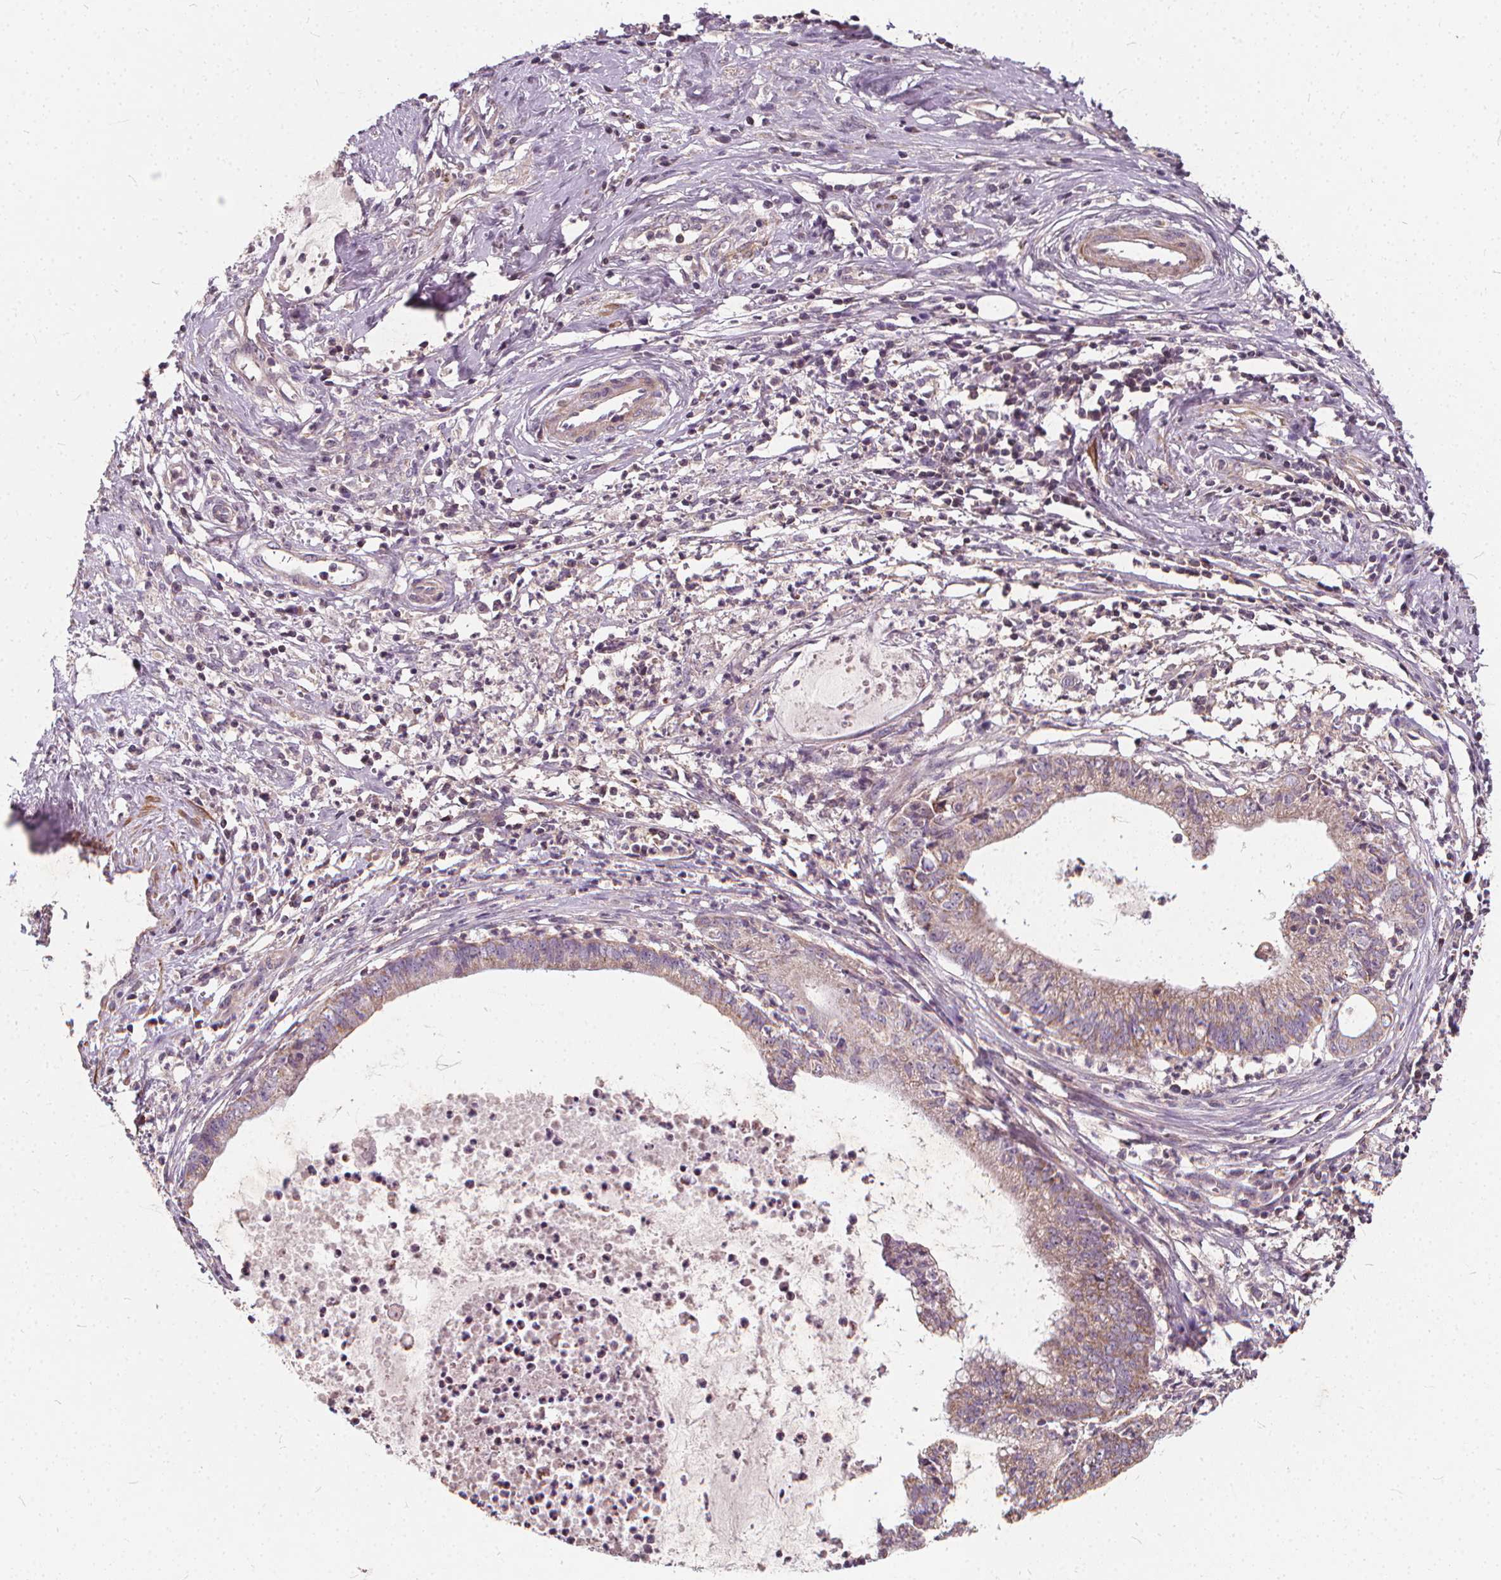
{"staining": {"intensity": "weak", "quantity": "25%-75%", "location": "cytoplasmic/membranous"}, "tissue": "cervical cancer", "cell_type": "Tumor cells", "image_type": "cancer", "snomed": [{"axis": "morphology", "description": "Normal tissue, NOS"}, {"axis": "morphology", "description": "Adenocarcinoma, NOS"}, {"axis": "topography", "description": "Cervix"}], "caption": "This is an image of immunohistochemistry (IHC) staining of cervical adenocarcinoma, which shows weak positivity in the cytoplasmic/membranous of tumor cells.", "gene": "ORAI2", "patient": {"sex": "female", "age": 38}}